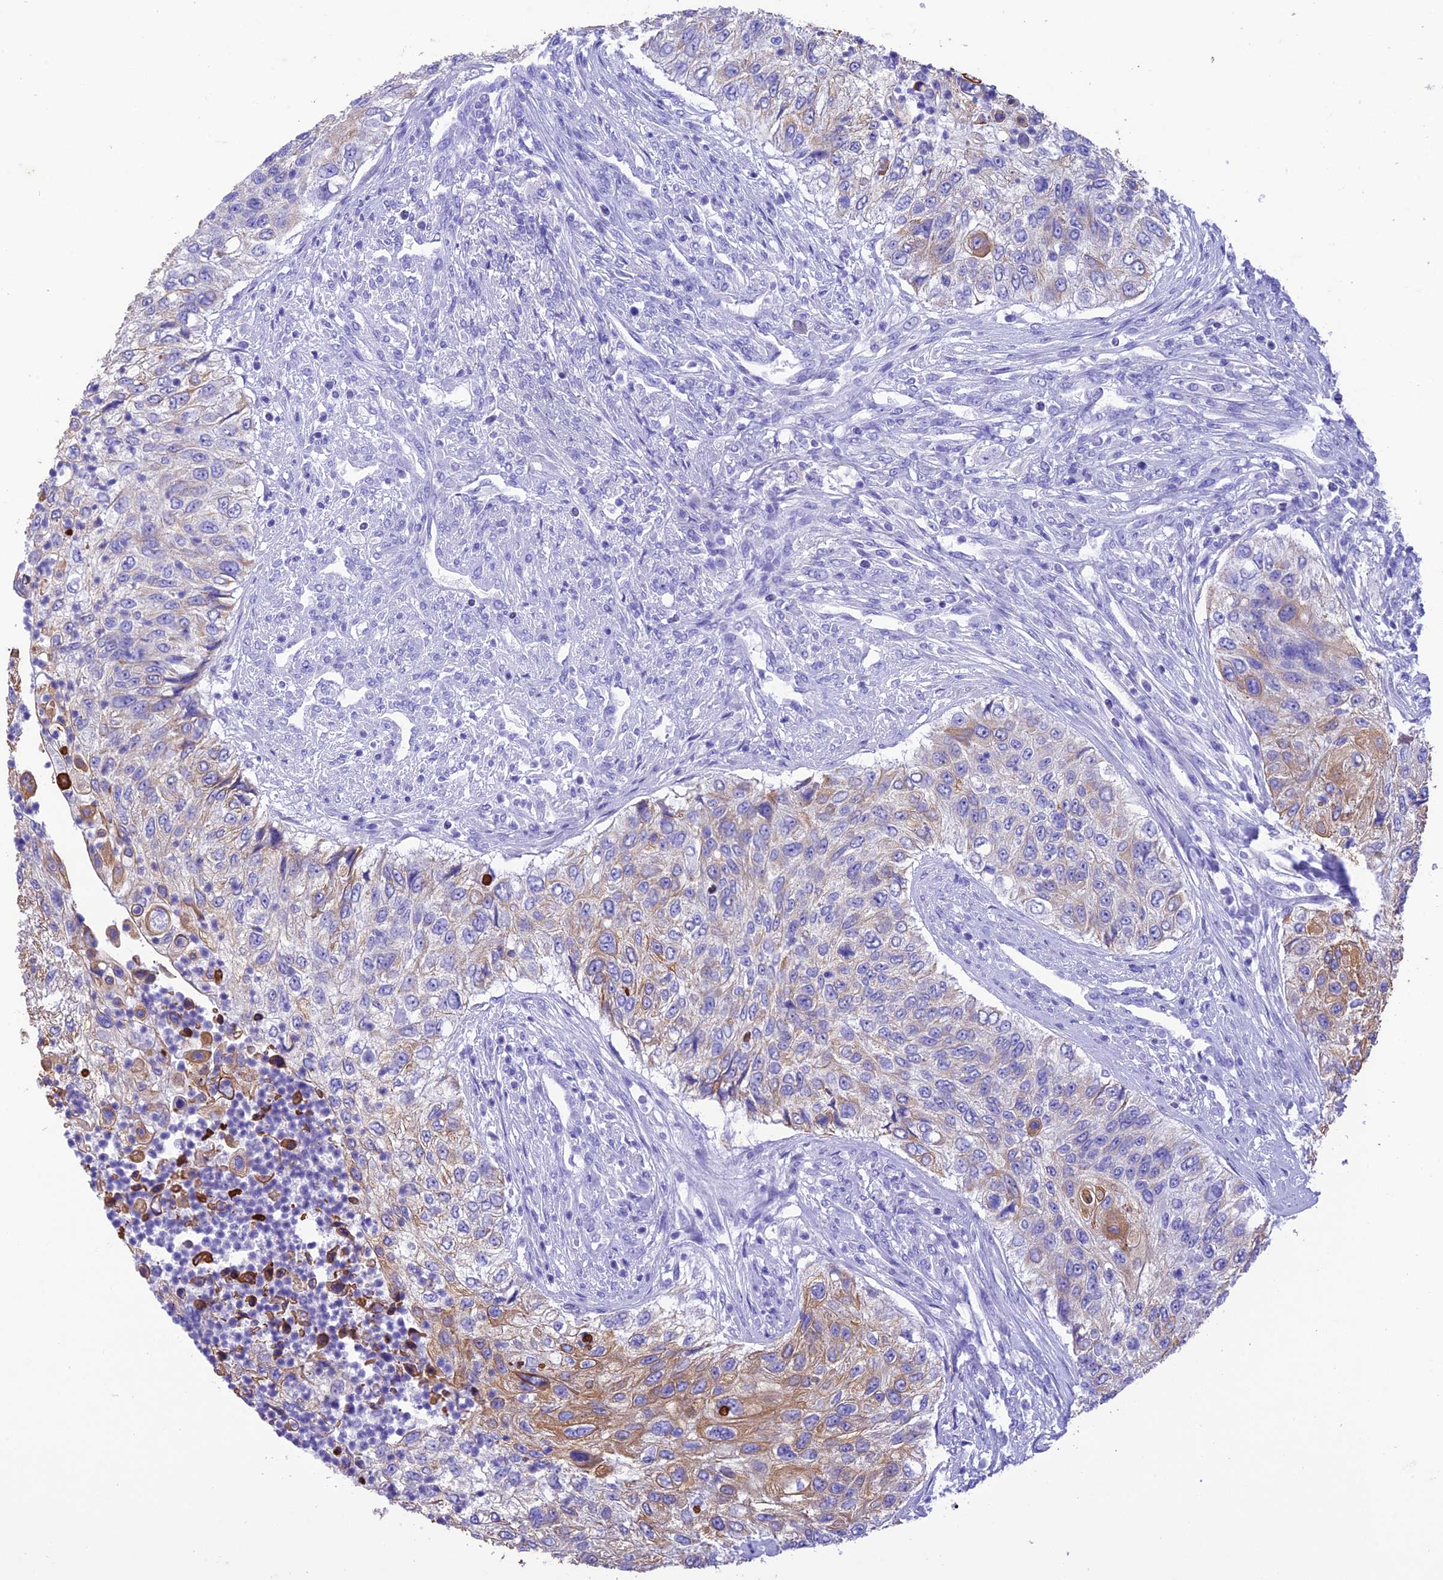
{"staining": {"intensity": "moderate", "quantity": "<25%", "location": "cytoplasmic/membranous"}, "tissue": "urothelial cancer", "cell_type": "Tumor cells", "image_type": "cancer", "snomed": [{"axis": "morphology", "description": "Urothelial carcinoma, High grade"}, {"axis": "topography", "description": "Urinary bladder"}], "caption": "DAB (3,3'-diaminobenzidine) immunohistochemical staining of human urothelial cancer displays moderate cytoplasmic/membranous protein expression in approximately <25% of tumor cells.", "gene": "VPS52", "patient": {"sex": "female", "age": 60}}